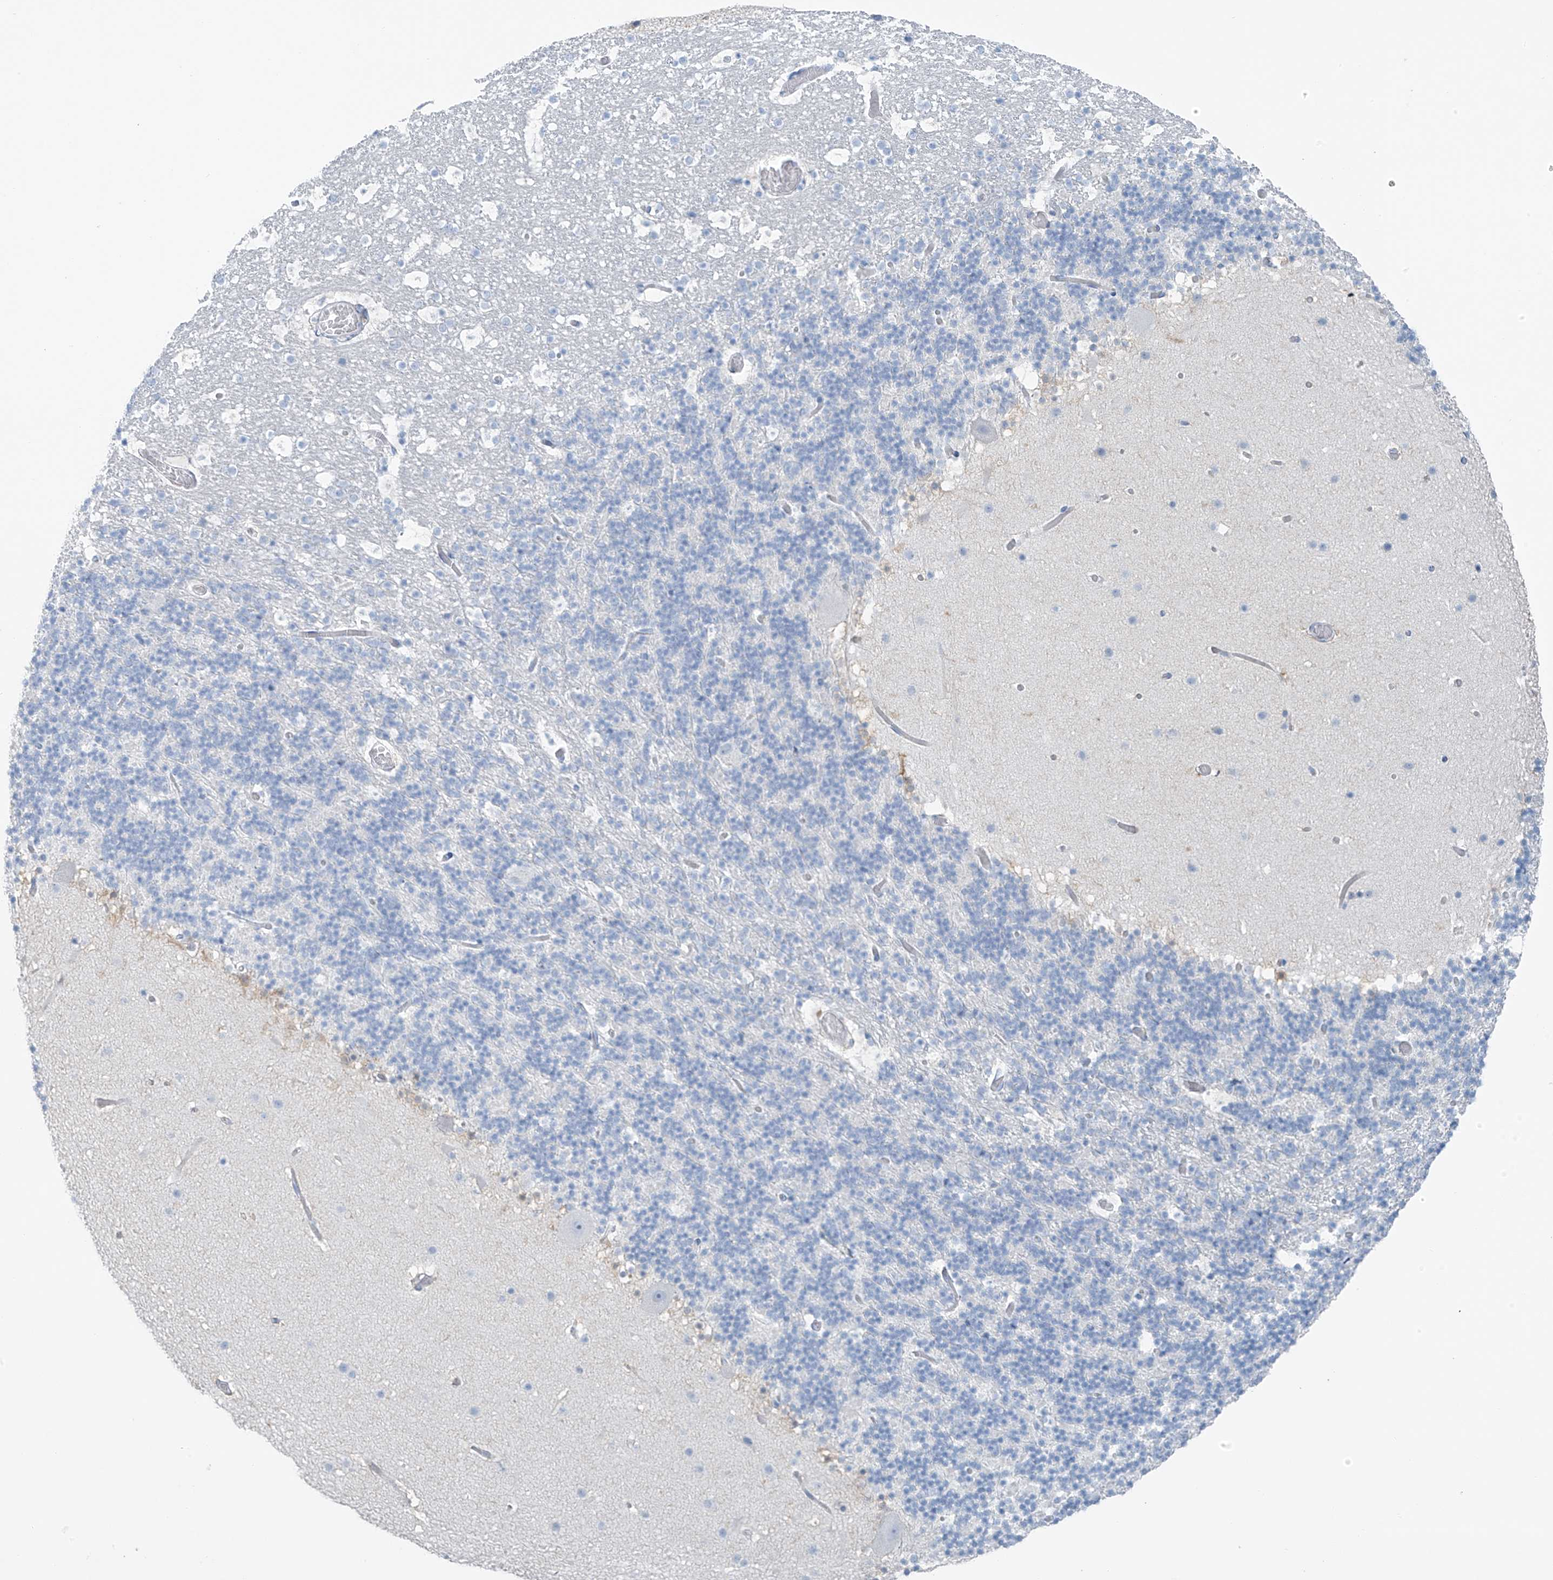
{"staining": {"intensity": "negative", "quantity": "none", "location": "none"}, "tissue": "cerebellum", "cell_type": "Cells in granular layer", "image_type": "normal", "snomed": [{"axis": "morphology", "description": "Normal tissue, NOS"}, {"axis": "topography", "description": "Cerebellum"}], "caption": "Human cerebellum stained for a protein using immunohistochemistry (IHC) displays no staining in cells in granular layer.", "gene": "SLC25A43", "patient": {"sex": "male", "age": 57}}